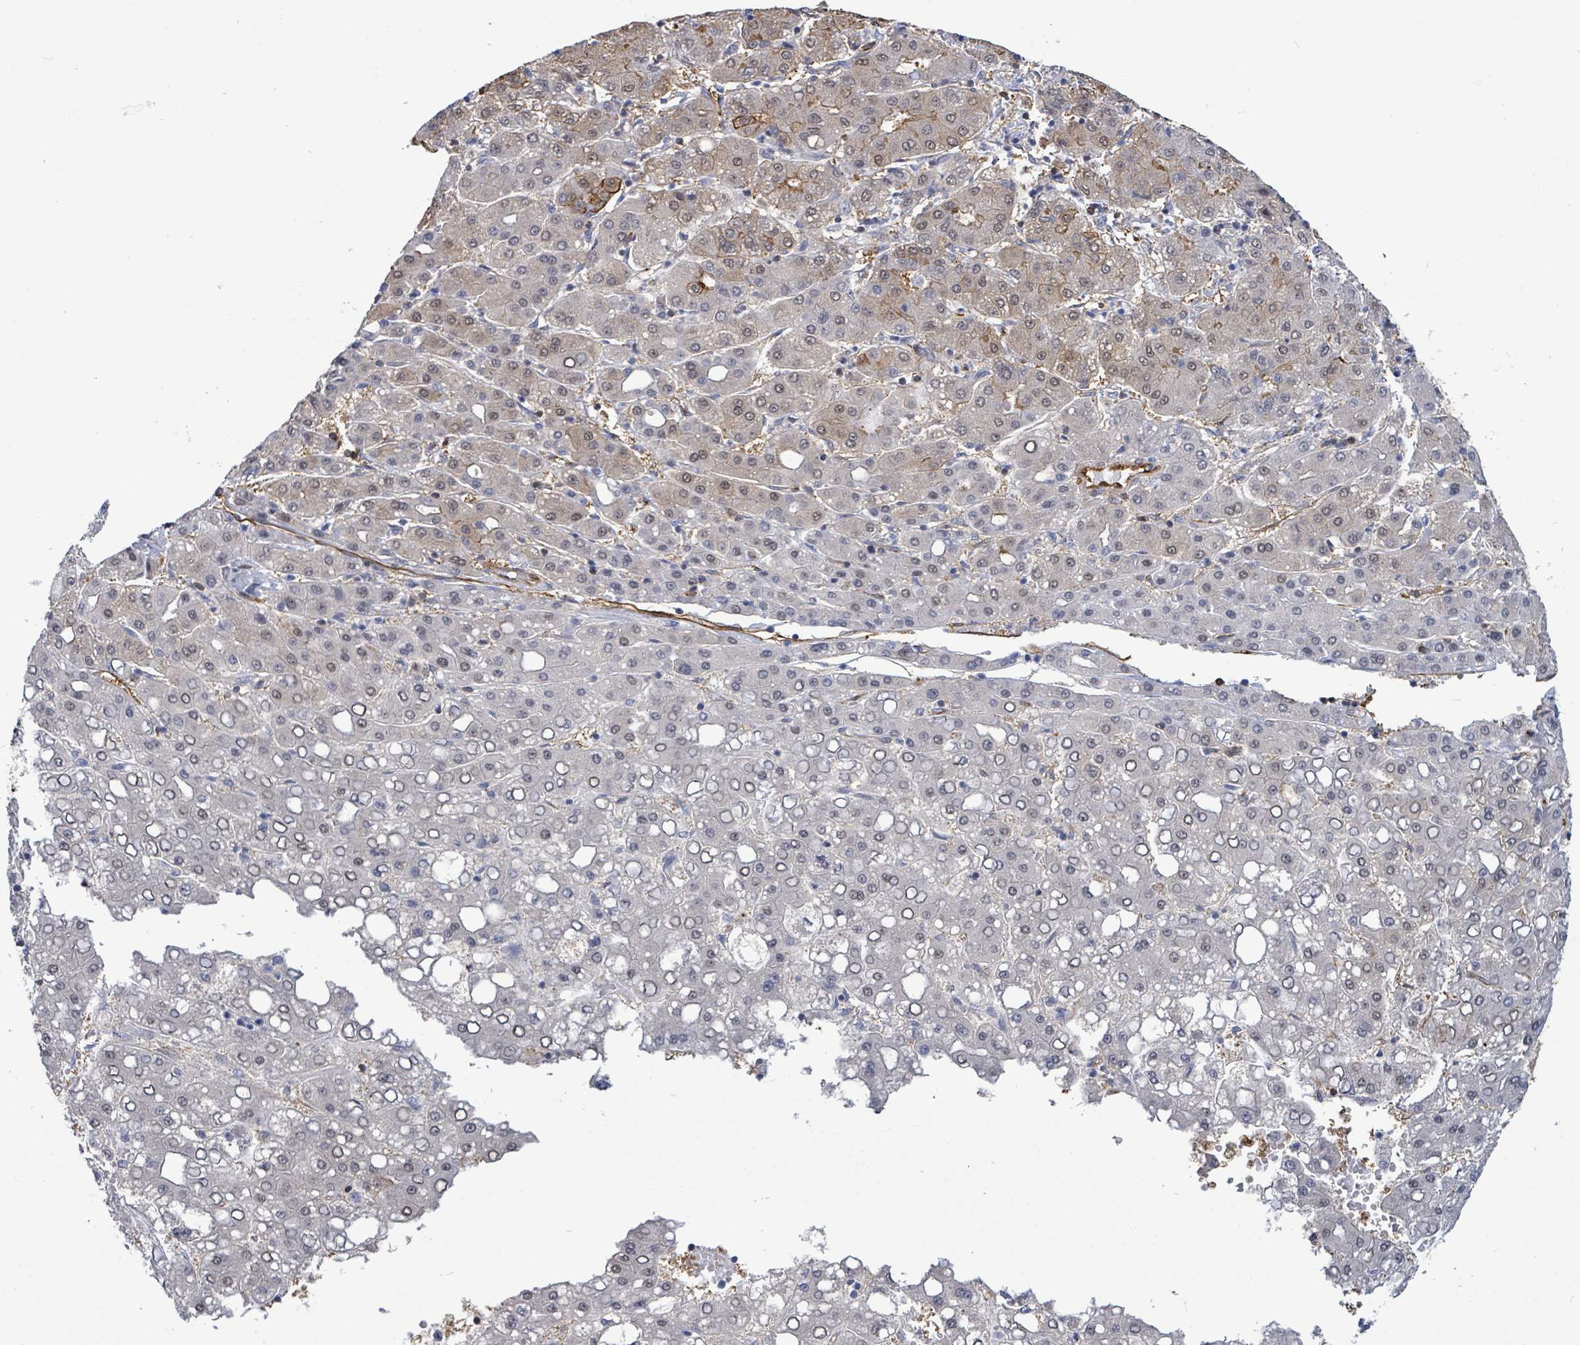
{"staining": {"intensity": "moderate", "quantity": "<25%", "location": "cytoplasmic/membranous,nuclear"}, "tissue": "liver cancer", "cell_type": "Tumor cells", "image_type": "cancer", "snomed": [{"axis": "morphology", "description": "Carcinoma, Hepatocellular, NOS"}, {"axis": "topography", "description": "Liver"}], "caption": "Brown immunohistochemical staining in human liver hepatocellular carcinoma shows moderate cytoplasmic/membranous and nuclear positivity in approximately <25% of tumor cells.", "gene": "PRKRIP1", "patient": {"sex": "male", "age": 65}}